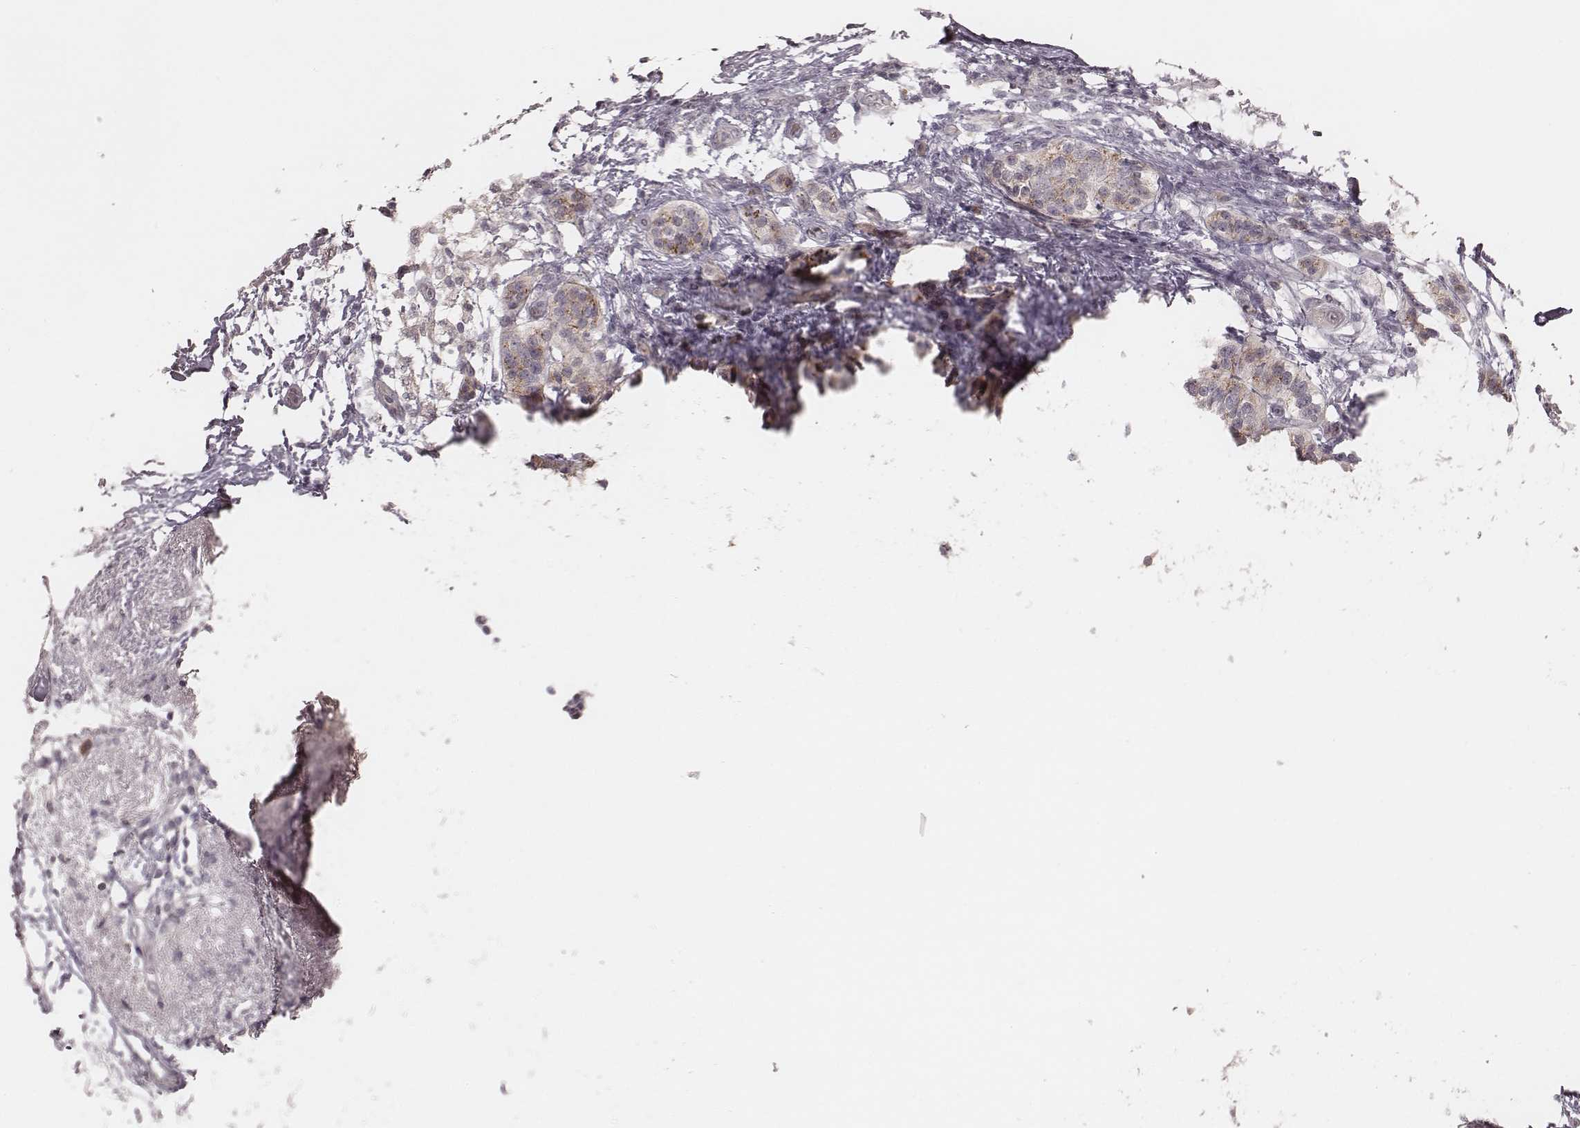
{"staining": {"intensity": "negative", "quantity": "none", "location": "none"}, "tissue": "pancreatic cancer", "cell_type": "Tumor cells", "image_type": "cancer", "snomed": [{"axis": "morphology", "description": "Adenocarcinoma, NOS"}, {"axis": "topography", "description": "Pancreas"}], "caption": "Human pancreatic cancer stained for a protein using IHC shows no expression in tumor cells.", "gene": "FAM13B", "patient": {"sex": "female", "age": 72}}